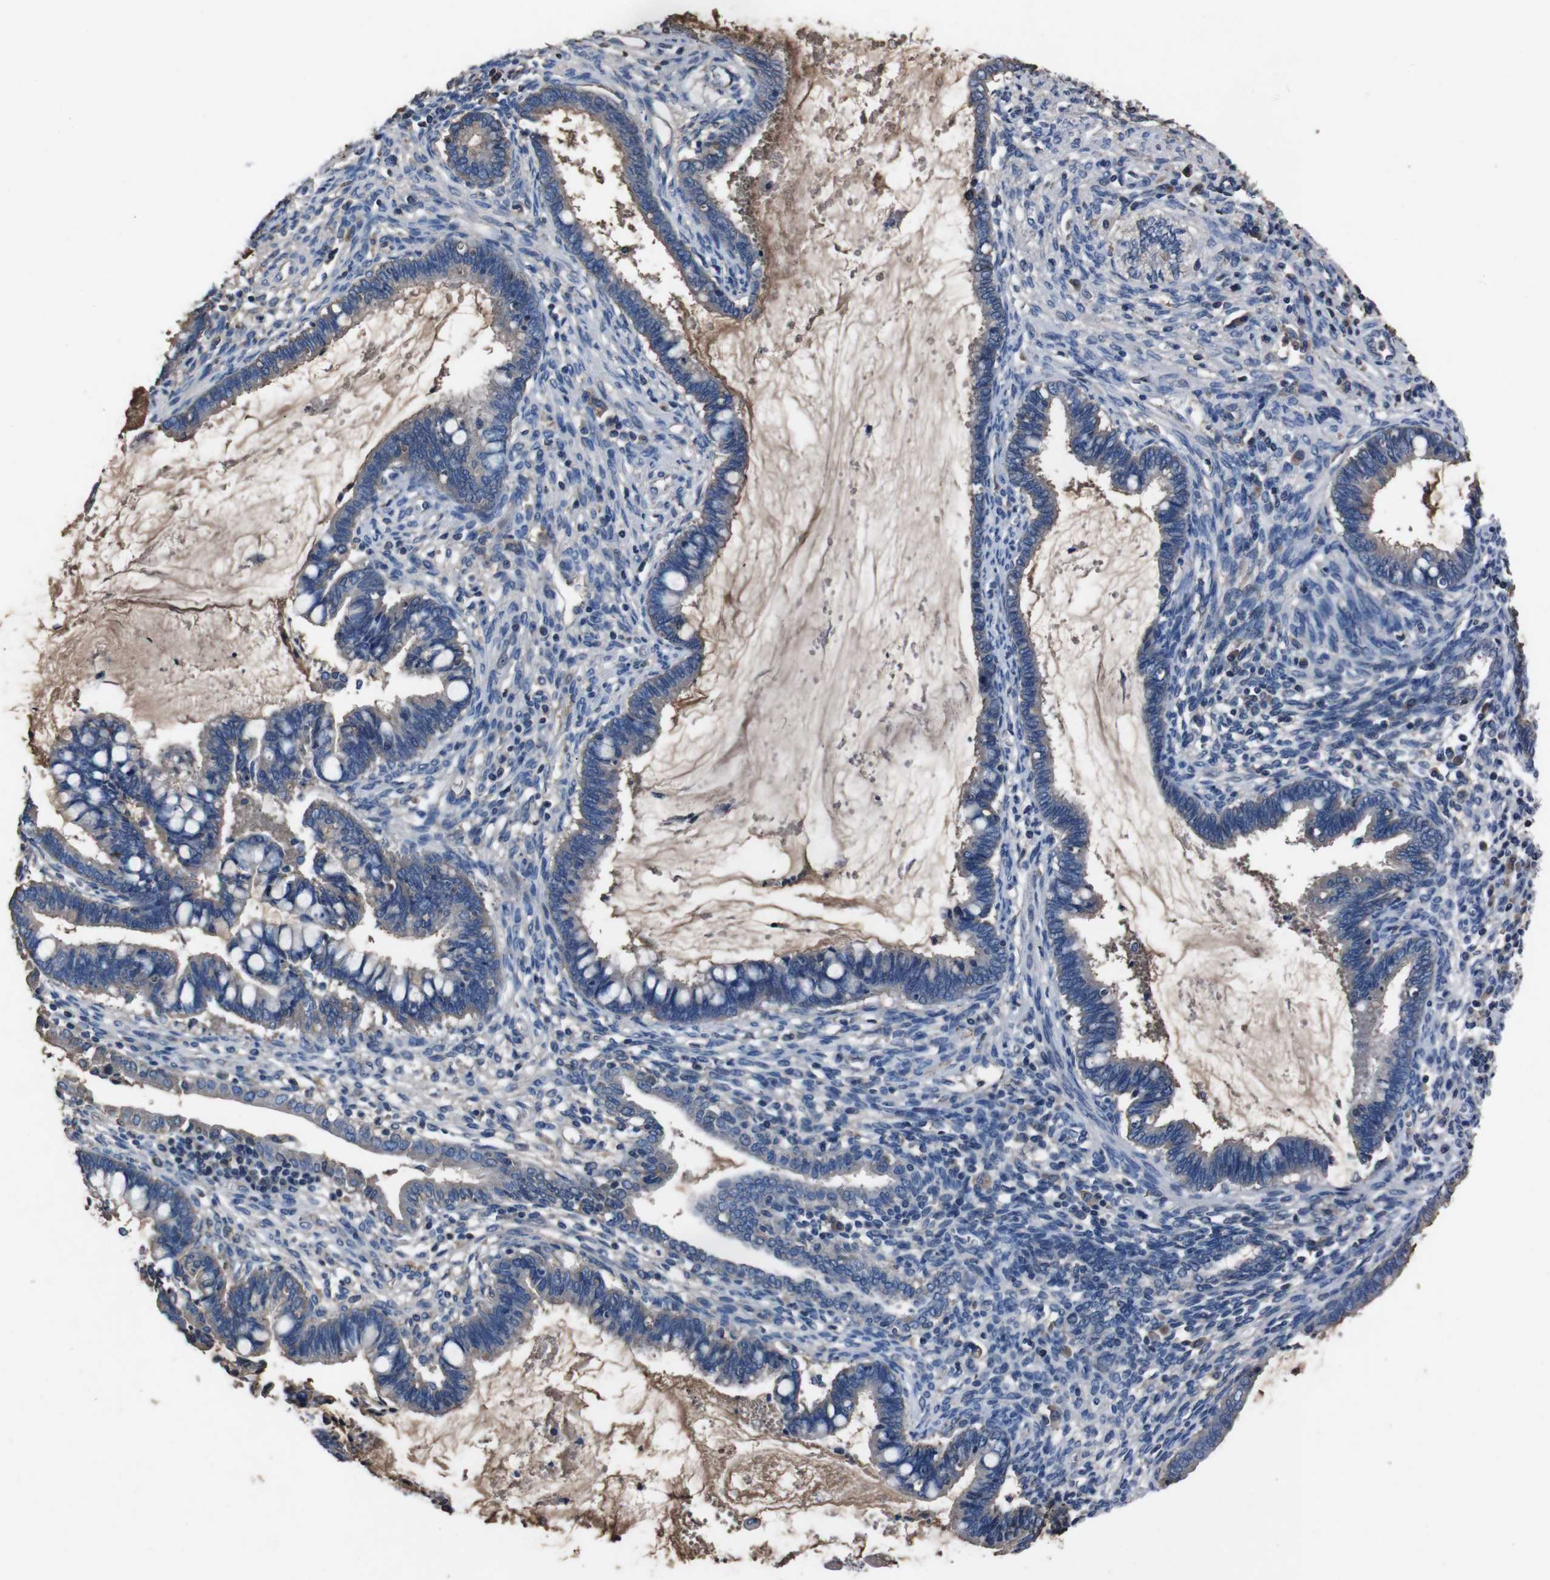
{"staining": {"intensity": "weak", "quantity": "25%-75%", "location": "cytoplasmic/membranous"}, "tissue": "cervical cancer", "cell_type": "Tumor cells", "image_type": "cancer", "snomed": [{"axis": "morphology", "description": "Adenocarcinoma, NOS"}, {"axis": "topography", "description": "Cervix"}], "caption": "Cervical cancer tissue reveals weak cytoplasmic/membranous expression in approximately 25%-75% of tumor cells, visualized by immunohistochemistry. The protein is stained brown, and the nuclei are stained in blue (DAB (3,3'-diaminobenzidine) IHC with brightfield microscopy, high magnification).", "gene": "LEP", "patient": {"sex": "female", "age": 44}}